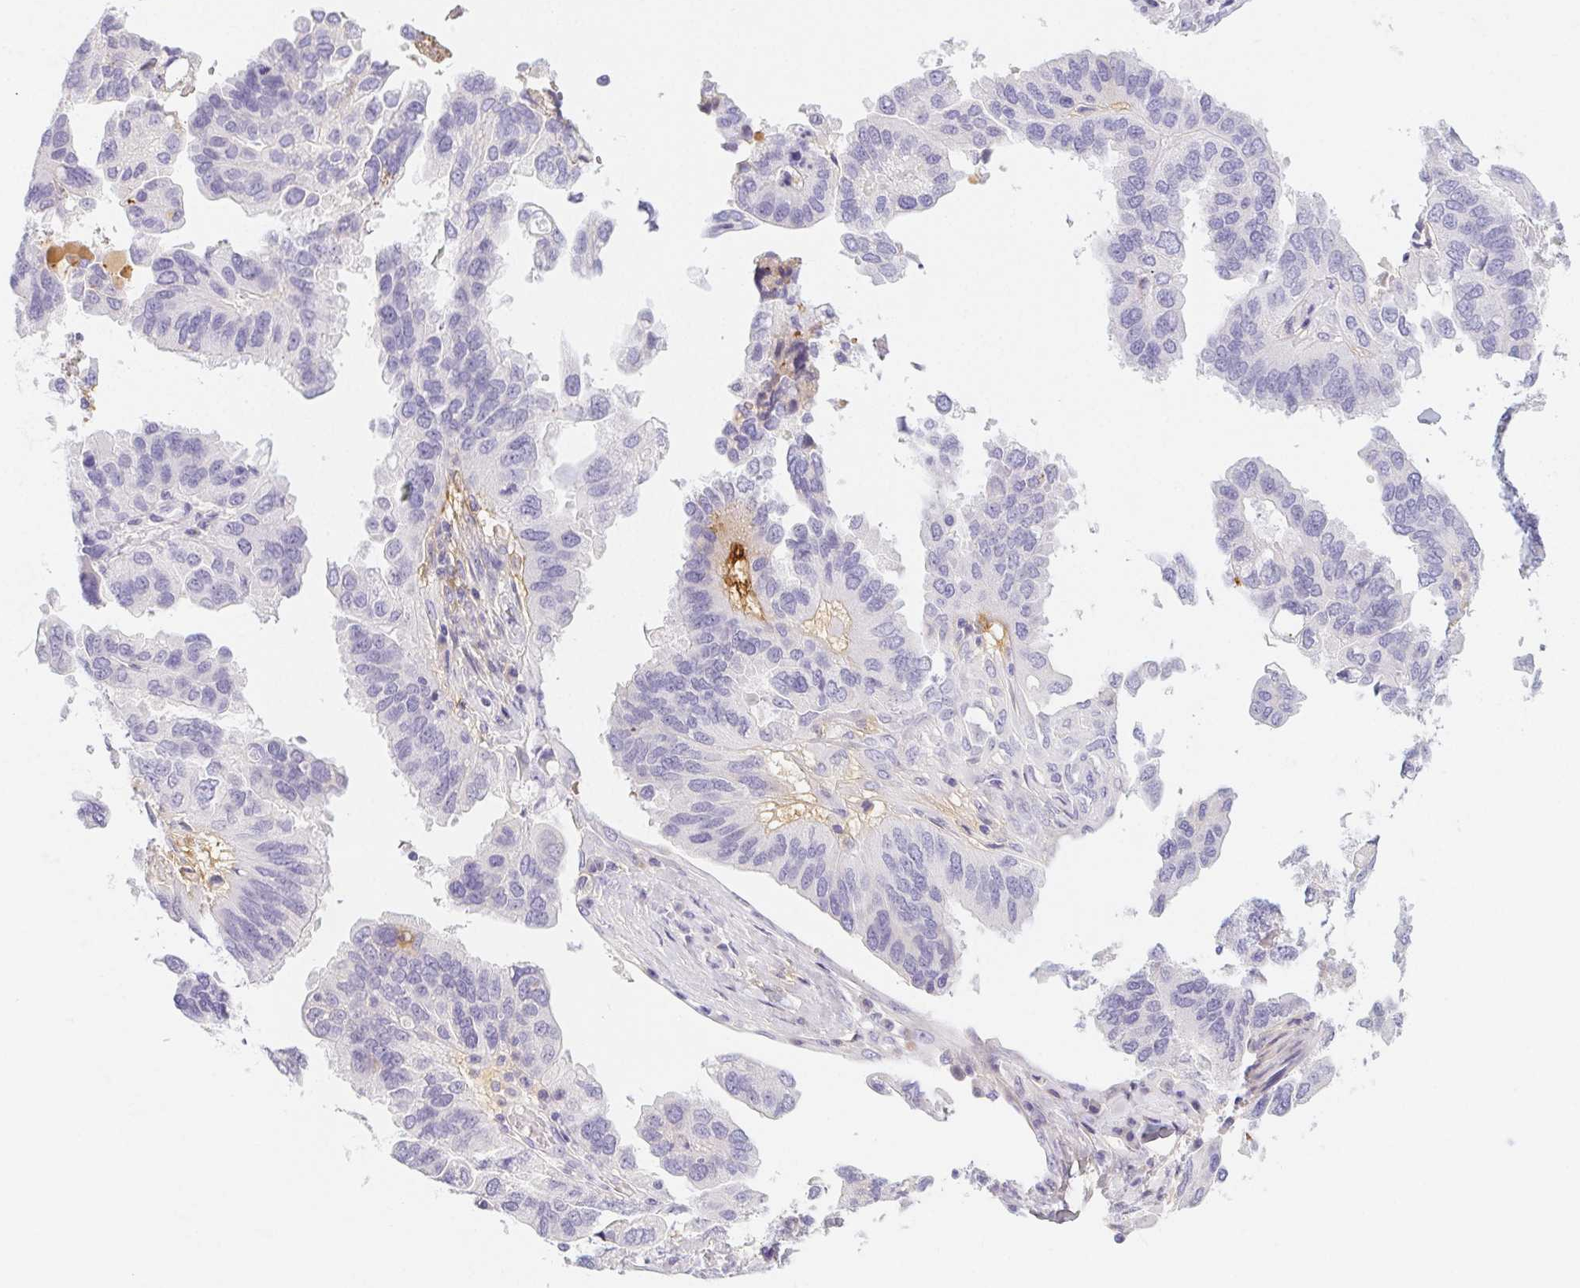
{"staining": {"intensity": "negative", "quantity": "none", "location": "none"}, "tissue": "ovarian cancer", "cell_type": "Tumor cells", "image_type": "cancer", "snomed": [{"axis": "morphology", "description": "Cystadenocarcinoma, serous, NOS"}, {"axis": "topography", "description": "Ovary"}], "caption": "The immunohistochemistry micrograph has no significant expression in tumor cells of serous cystadenocarcinoma (ovarian) tissue.", "gene": "ITIH2", "patient": {"sex": "female", "age": 79}}